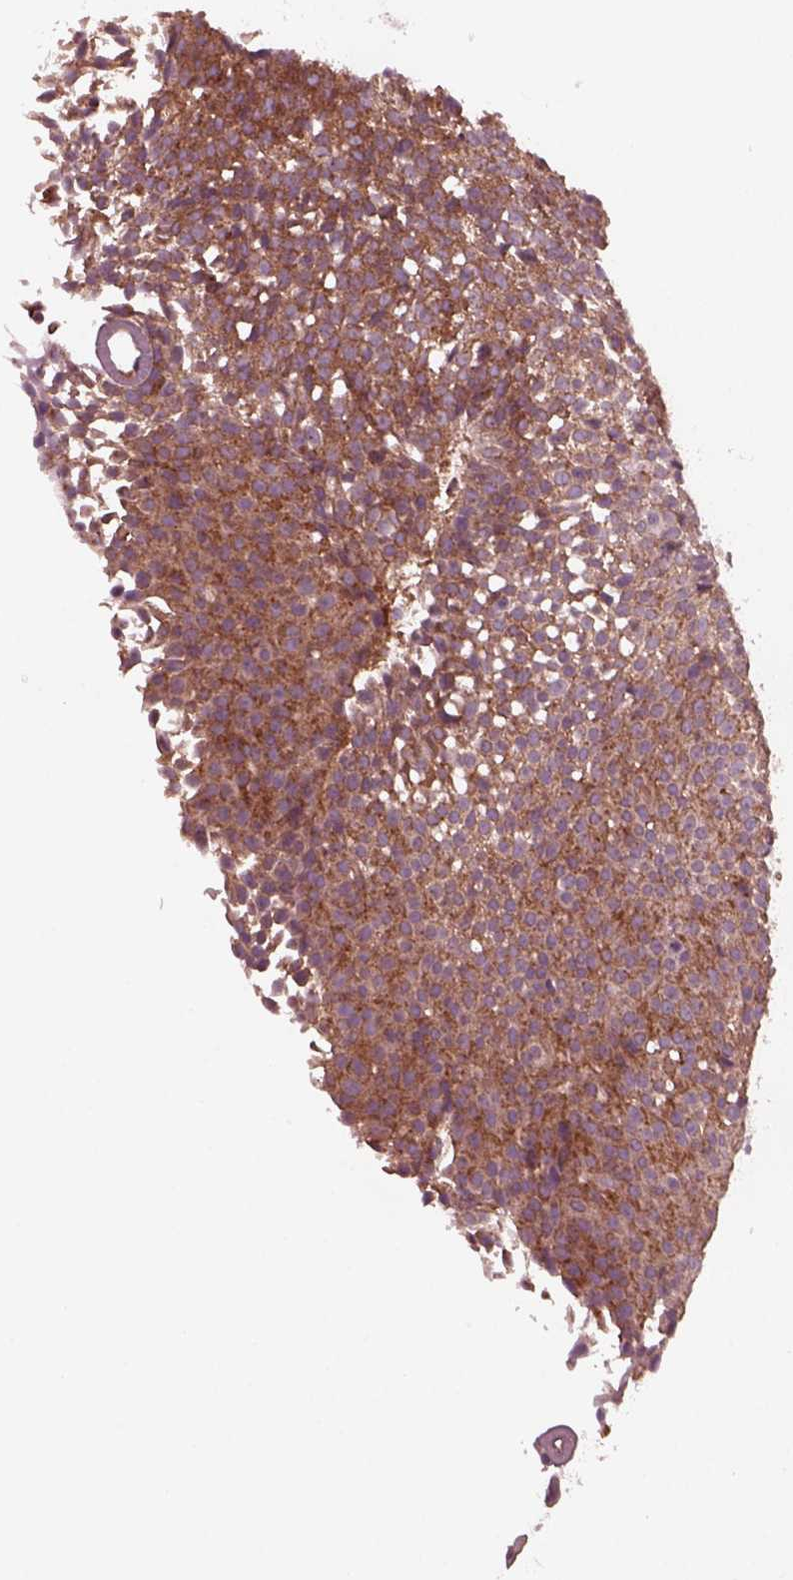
{"staining": {"intensity": "strong", "quantity": ">75%", "location": "cytoplasmic/membranous"}, "tissue": "urothelial cancer", "cell_type": "Tumor cells", "image_type": "cancer", "snomed": [{"axis": "morphology", "description": "Urothelial carcinoma, Low grade"}, {"axis": "topography", "description": "Urinary bladder"}], "caption": "Urothelial cancer stained with a protein marker displays strong staining in tumor cells.", "gene": "TUBG1", "patient": {"sex": "male", "age": 77}}